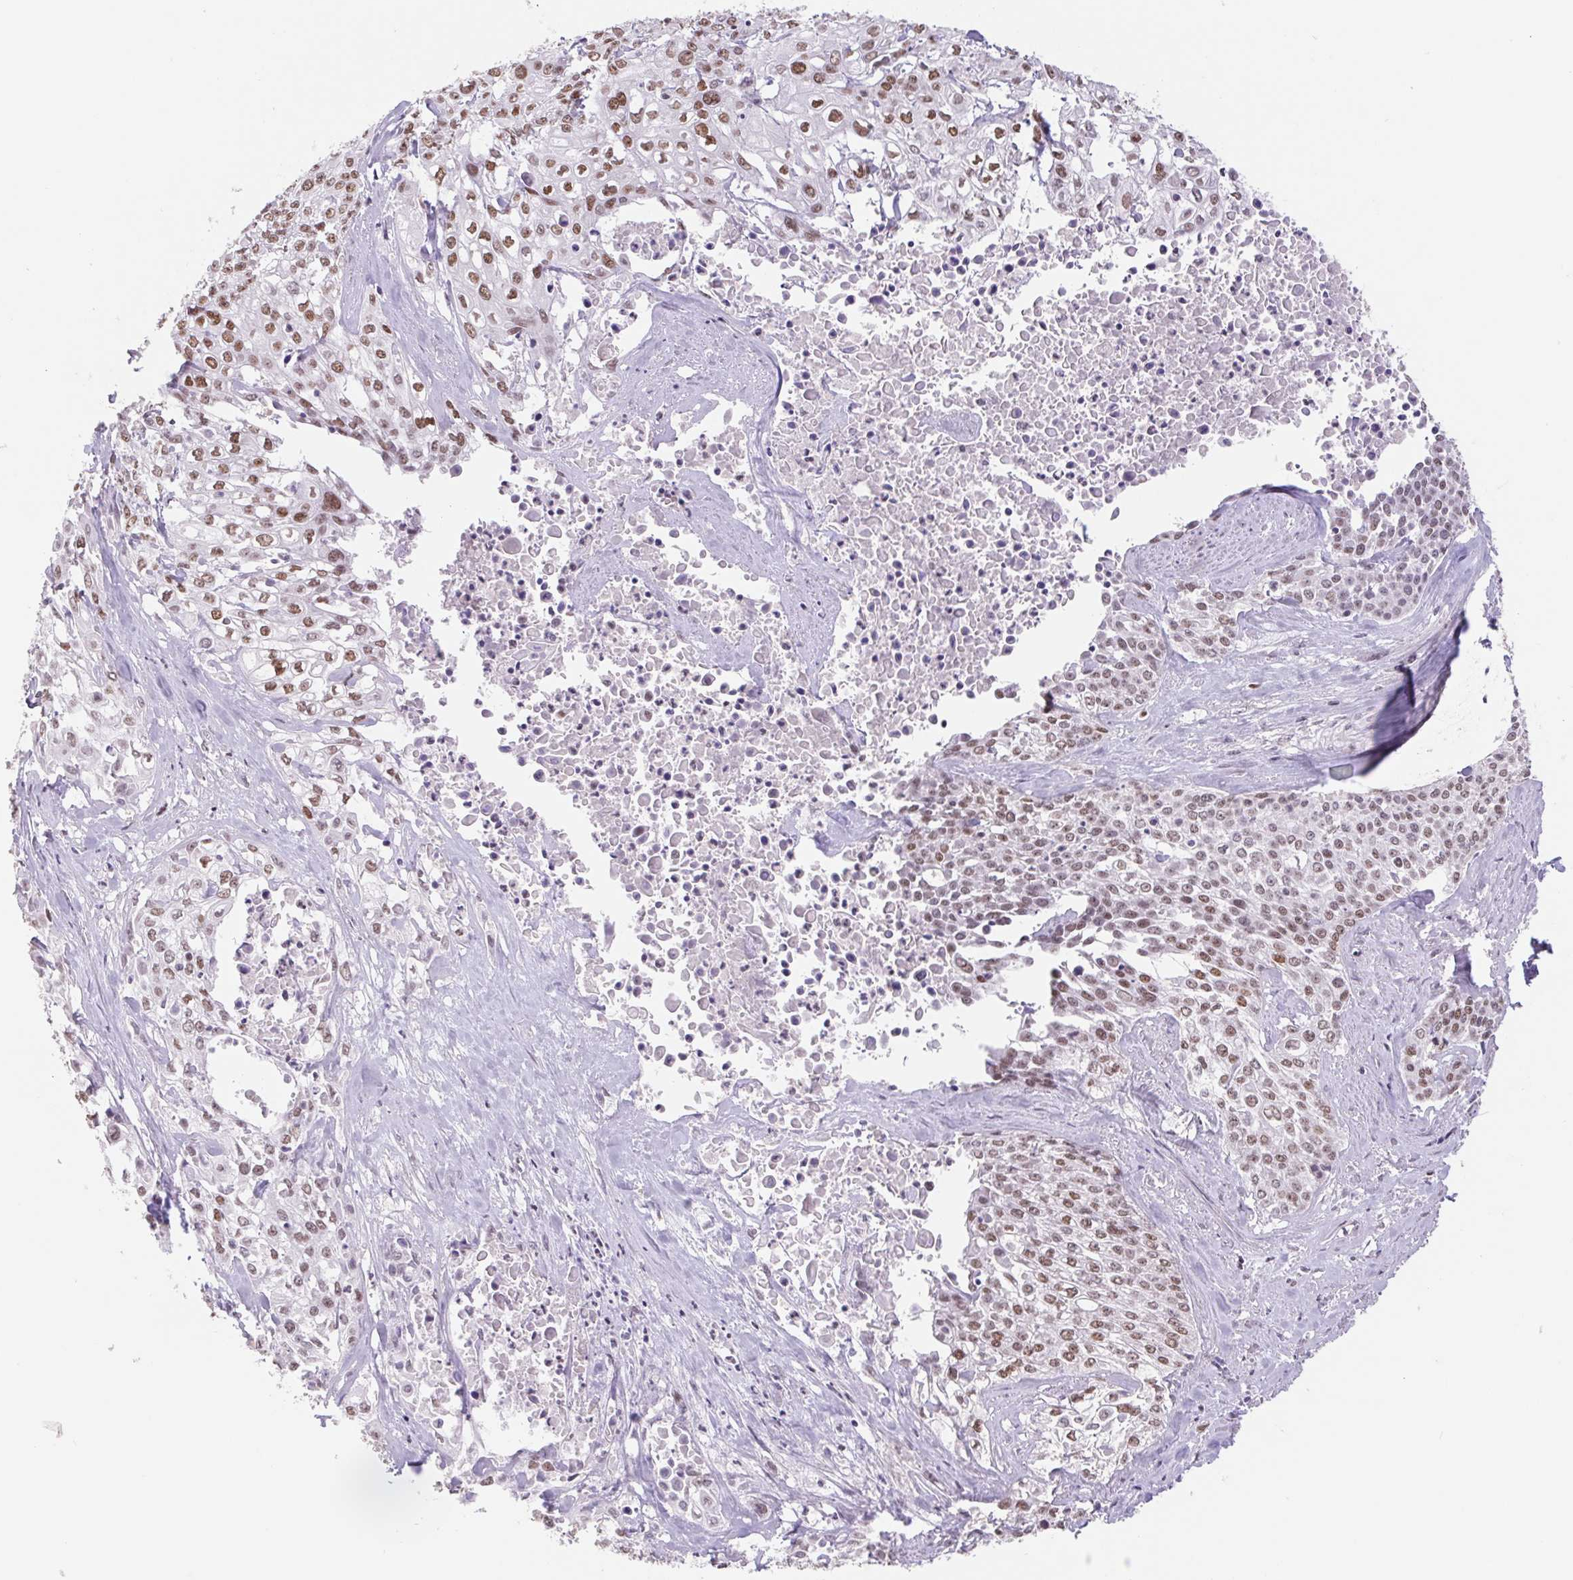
{"staining": {"intensity": "moderate", "quantity": ">75%", "location": "nuclear"}, "tissue": "cervical cancer", "cell_type": "Tumor cells", "image_type": "cancer", "snomed": [{"axis": "morphology", "description": "Squamous cell carcinoma, NOS"}, {"axis": "topography", "description": "Cervix"}], "caption": "An IHC image of neoplastic tissue is shown. Protein staining in brown highlights moderate nuclear positivity in cervical squamous cell carcinoma within tumor cells.", "gene": "TRERF1", "patient": {"sex": "female", "age": 39}}